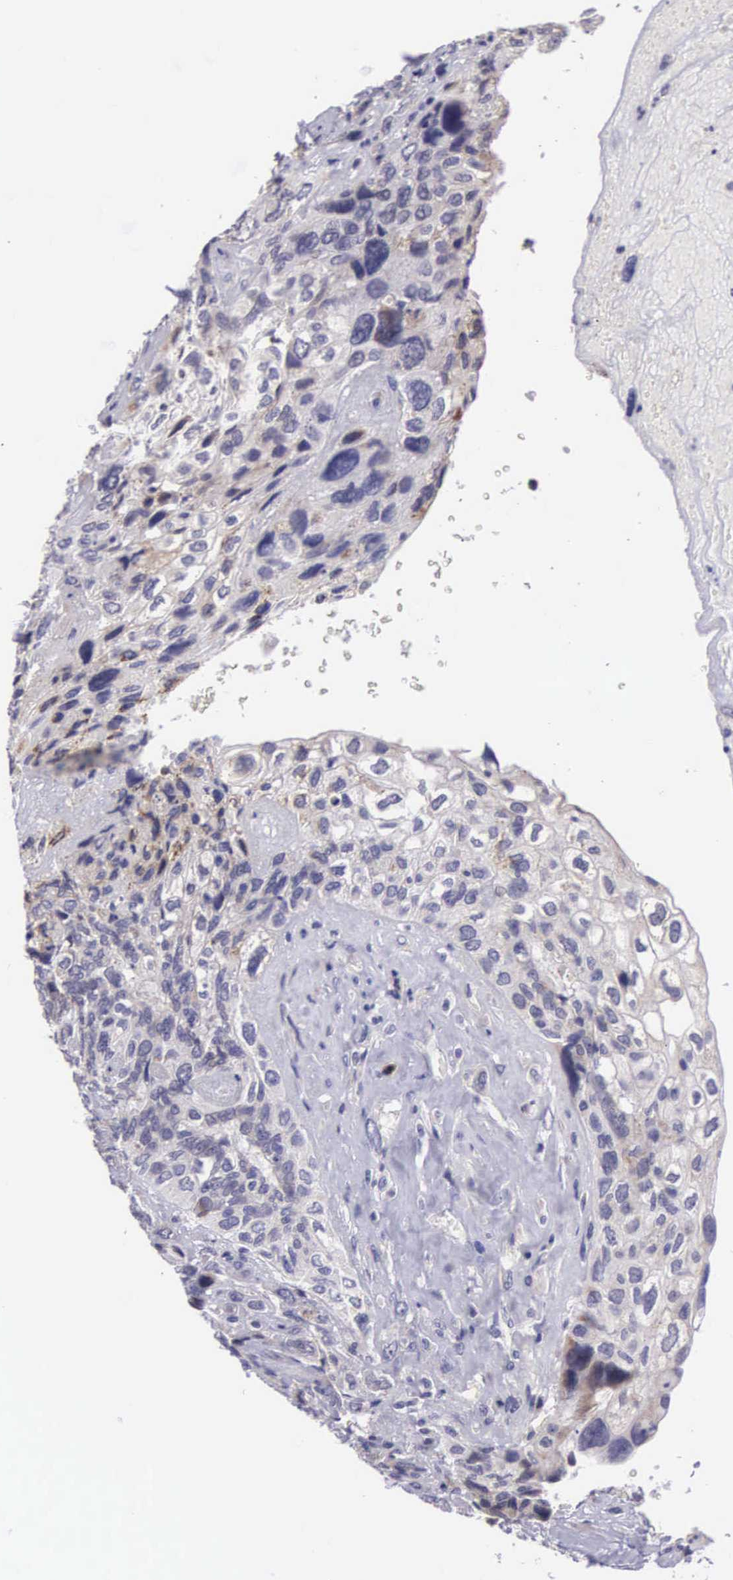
{"staining": {"intensity": "weak", "quantity": "<25%", "location": "cytoplasmic/membranous"}, "tissue": "breast cancer", "cell_type": "Tumor cells", "image_type": "cancer", "snomed": [{"axis": "morphology", "description": "Neoplasm, malignant, NOS"}, {"axis": "topography", "description": "Breast"}], "caption": "DAB (3,3'-diaminobenzidine) immunohistochemical staining of human breast cancer exhibits no significant positivity in tumor cells. (Stains: DAB (3,3'-diaminobenzidine) IHC with hematoxylin counter stain, Microscopy: brightfield microscopy at high magnification).", "gene": "ARG2", "patient": {"sex": "female", "age": 50}}